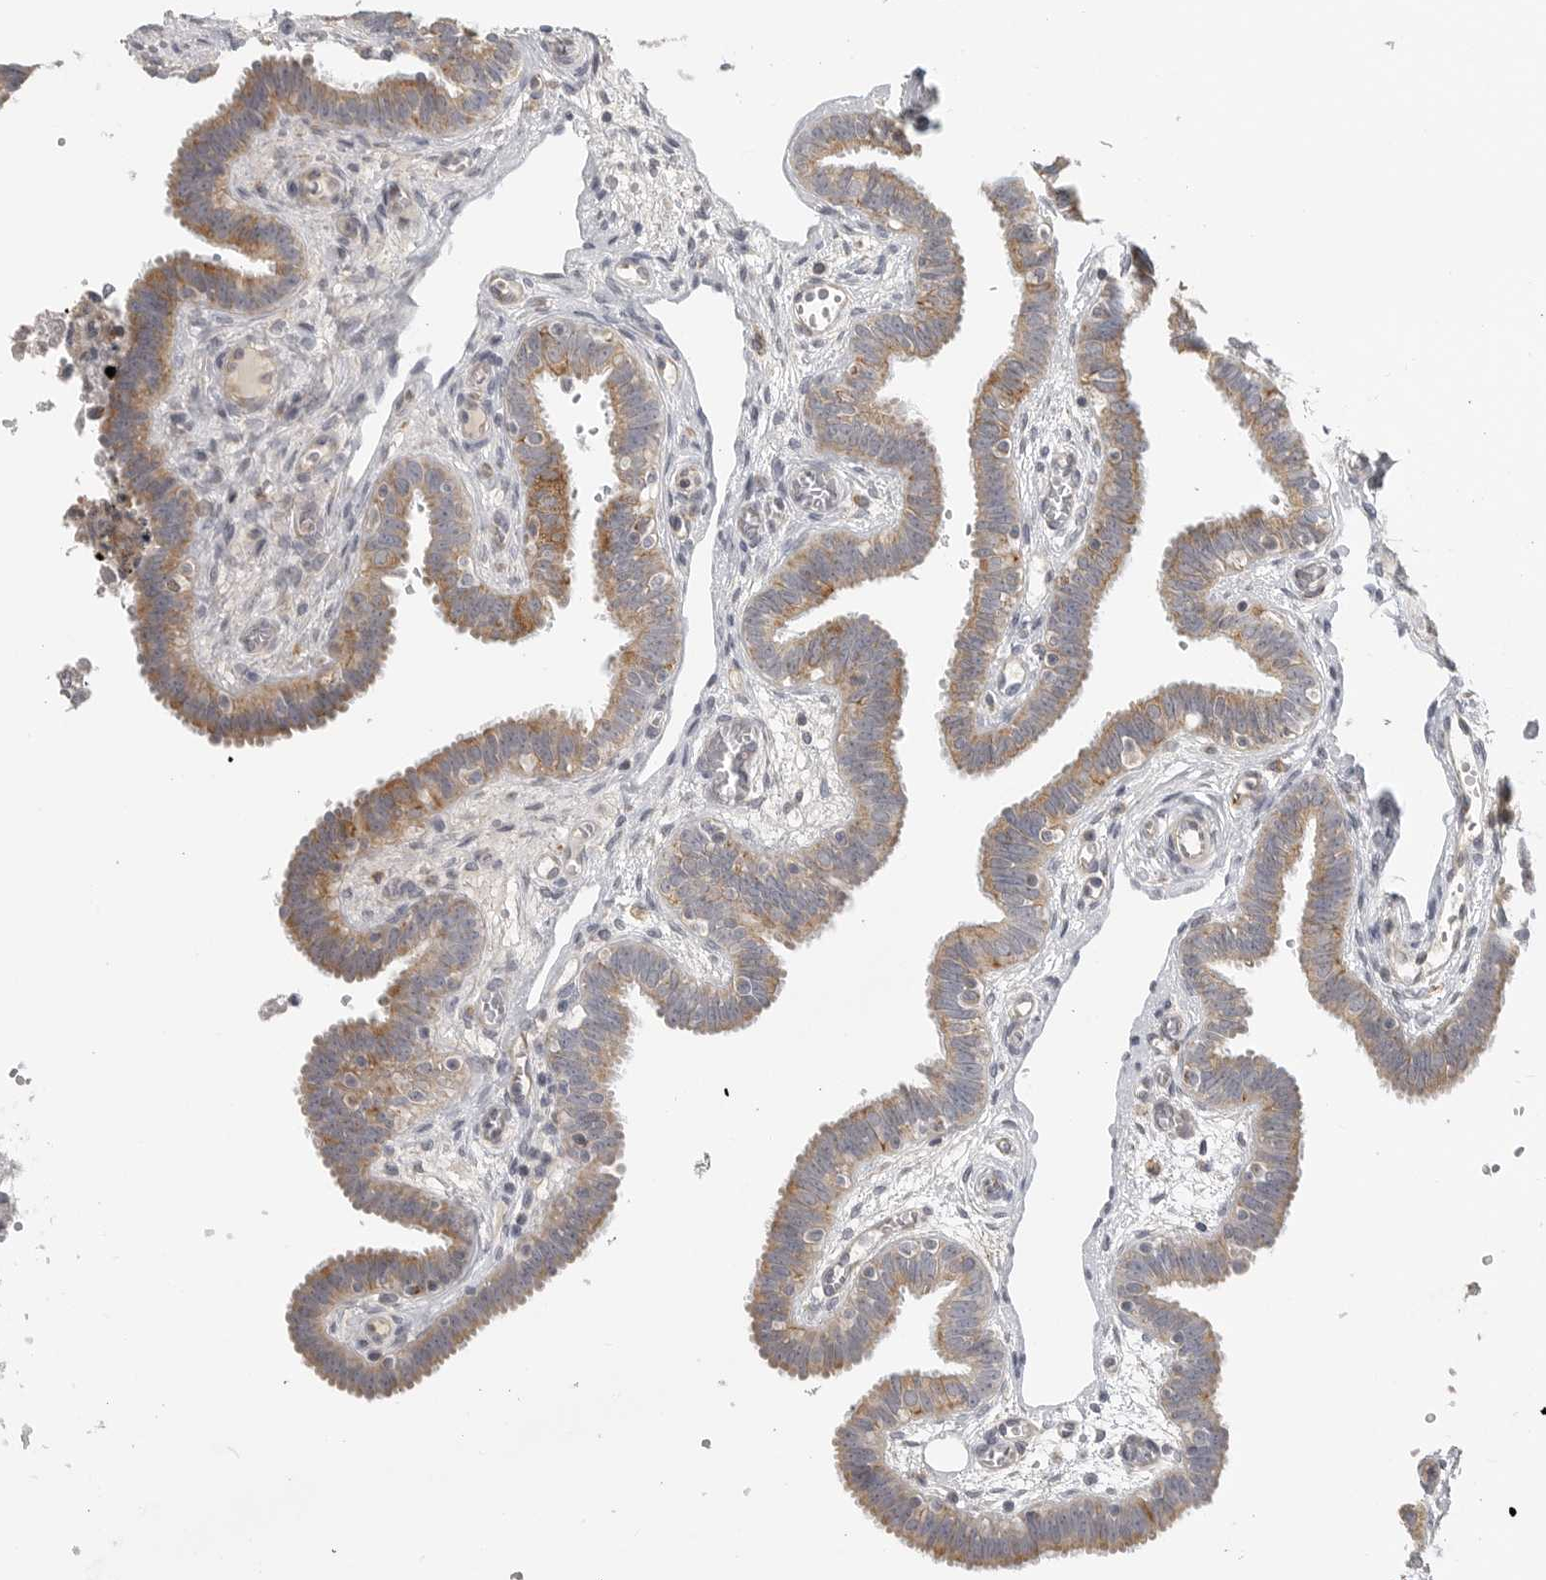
{"staining": {"intensity": "moderate", "quantity": ">75%", "location": "cytoplasmic/membranous"}, "tissue": "fallopian tube", "cell_type": "Glandular cells", "image_type": "normal", "snomed": [{"axis": "morphology", "description": "Normal tissue, NOS"}, {"axis": "topography", "description": "Fallopian tube"}, {"axis": "topography", "description": "Placenta"}], "caption": "Protein expression by IHC displays moderate cytoplasmic/membranous staining in about >75% of glandular cells in benign fallopian tube.", "gene": "RXFP3", "patient": {"sex": "female", "age": 32}}